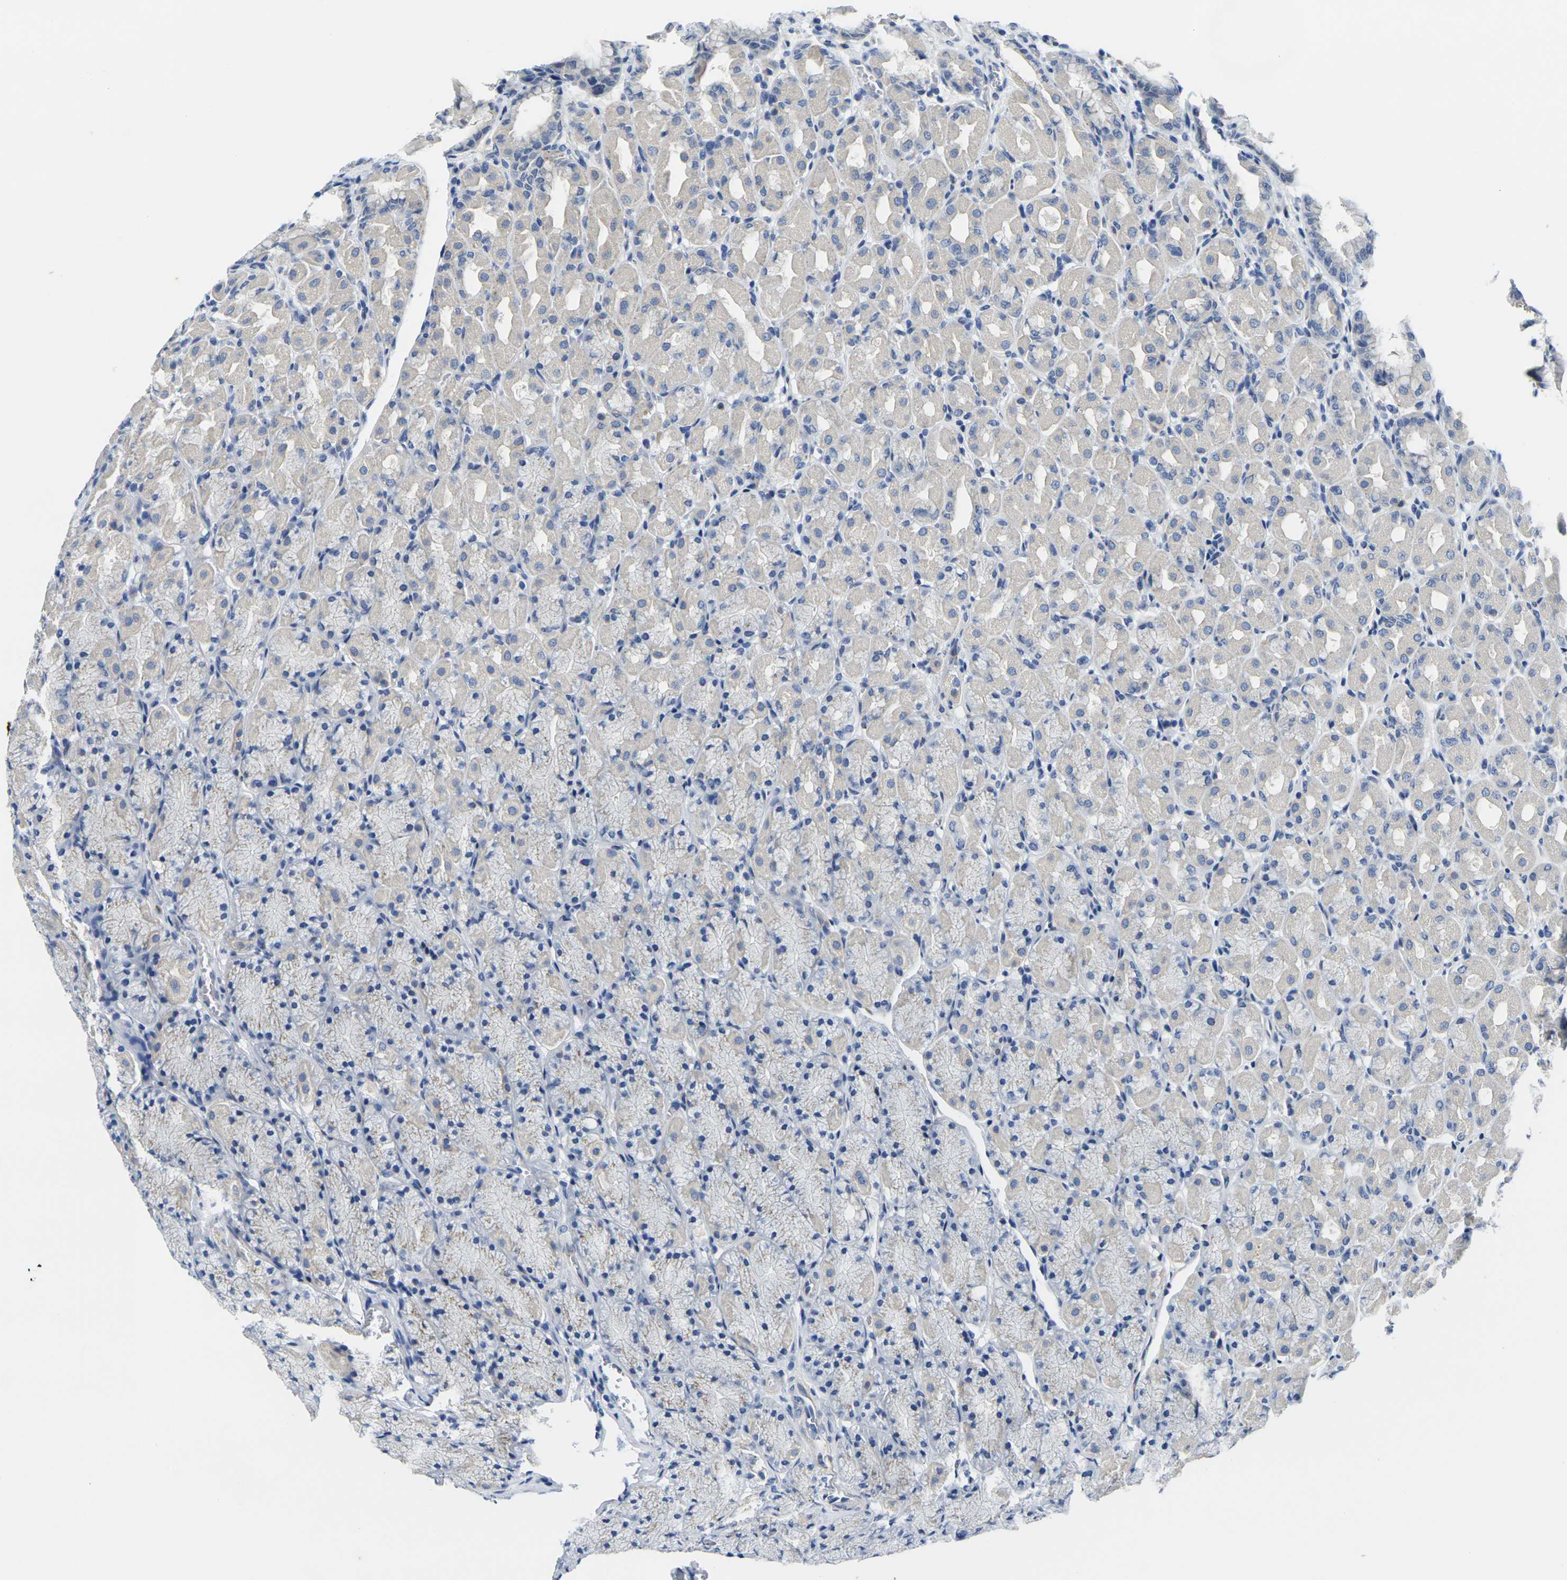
{"staining": {"intensity": "negative", "quantity": "none", "location": "none"}, "tissue": "stomach", "cell_type": "Glandular cells", "image_type": "normal", "snomed": [{"axis": "morphology", "description": "Normal tissue, NOS"}, {"axis": "topography", "description": "Stomach, upper"}], "caption": "Immunohistochemistry histopathology image of normal human stomach stained for a protein (brown), which displays no staining in glandular cells.", "gene": "CRK", "patient": {"sex": "female", "age": 56}}